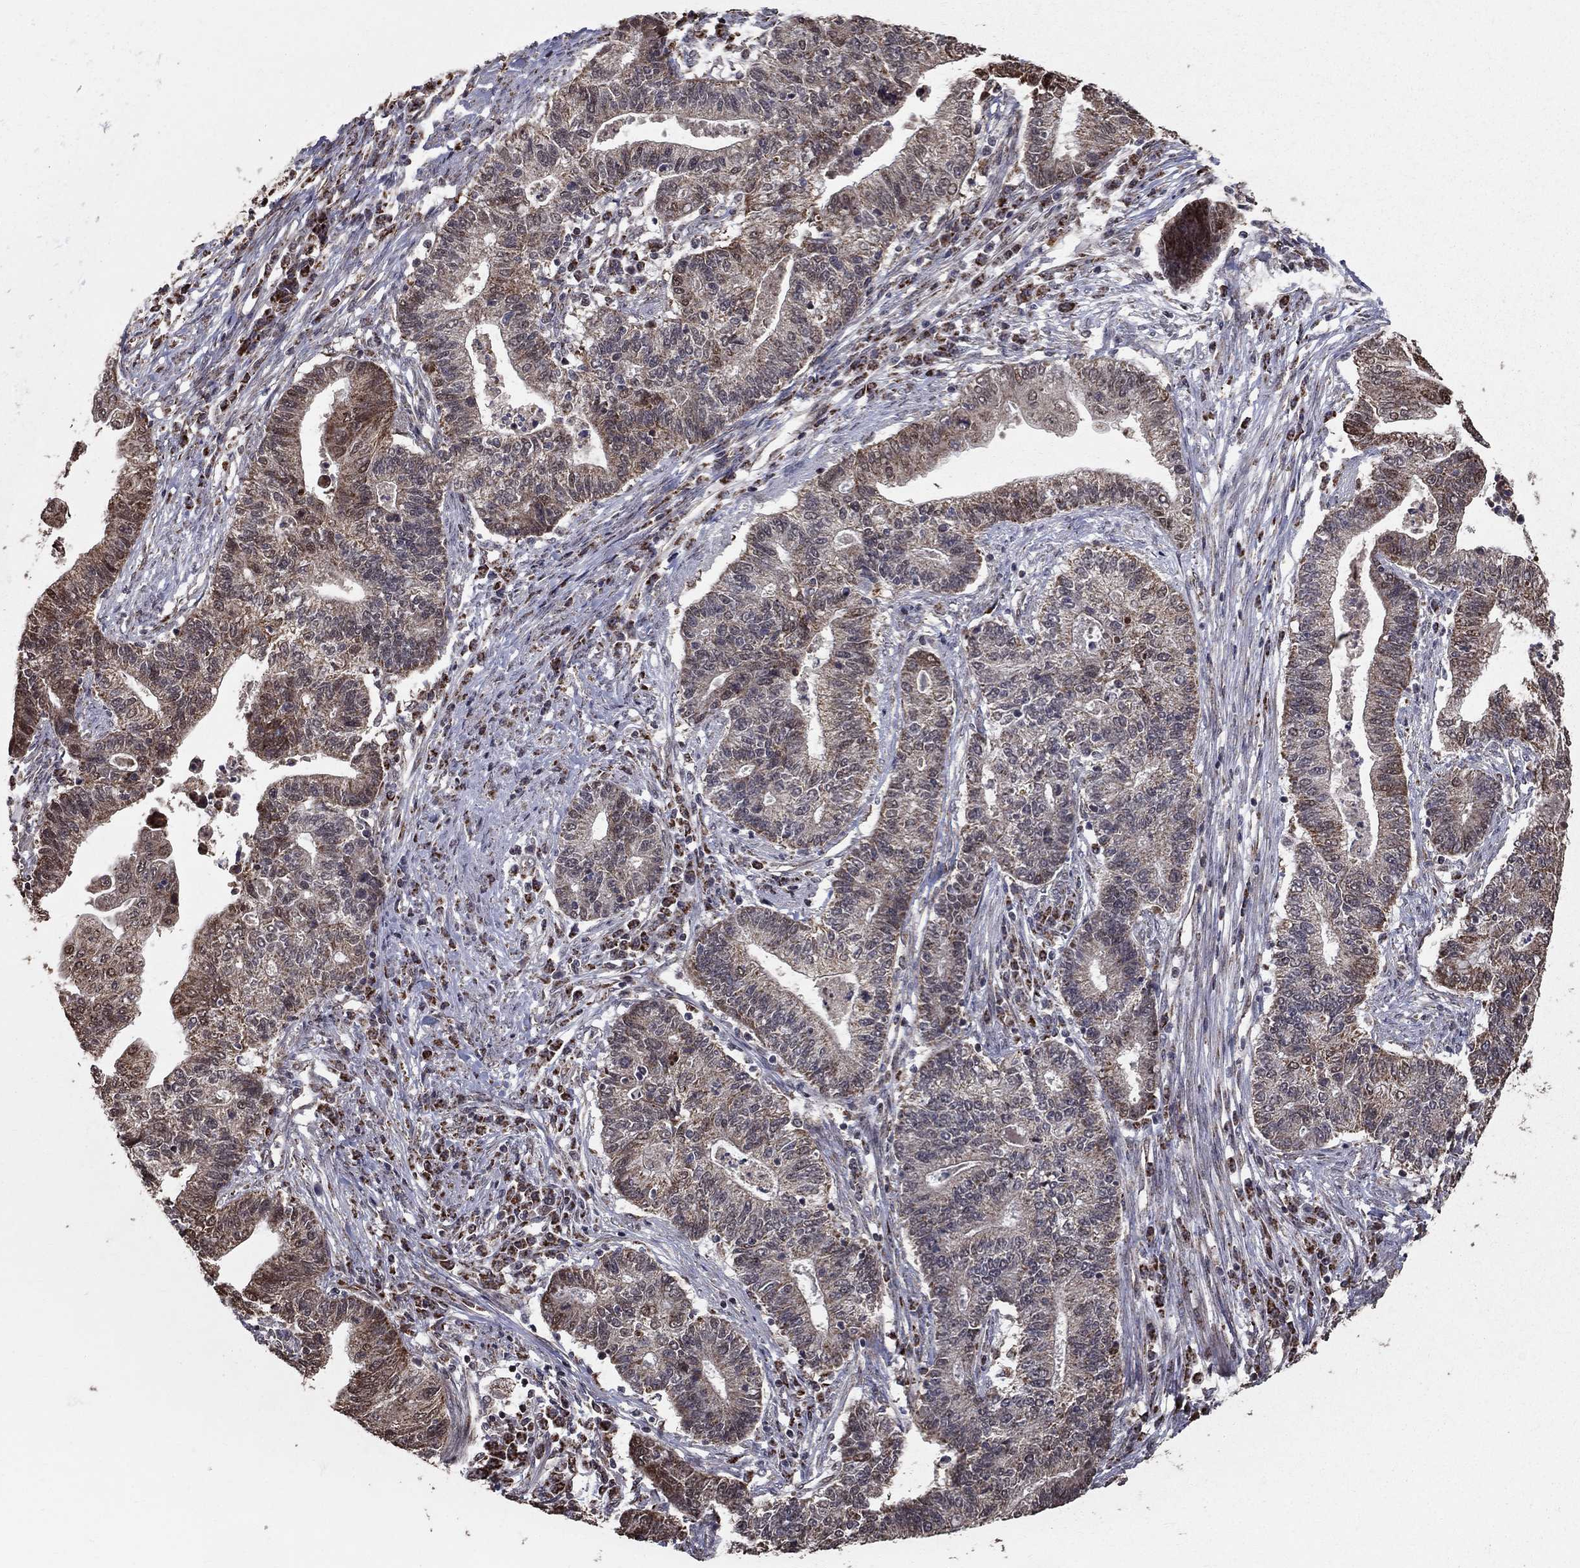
{"staining": {"intensity": "moderate", "quantity": "<25%", "location": "cytoplasmic/membranous"}, "tissue": "endometrial cancer", "cell_type": "Tumor cells", "image_type": "cancer", "snomed": [{"axis": "morphology", "description": "Adenocarcinoma, NOS"}, {"axis": "topography", "description": "Uterus"}, {"axis": "topography", "description": "Endometrium"}], "caption": "Immunohistochemical staining of endometrial cancer demonstrates low levels of moderate cytoplasmic/membranous positivity in approximately <25% of tumor cells. (IHC, brightfield microscopy, high magnification).", "gene": "ACOT13", "patient": {"sex": "female", "age": 54}}